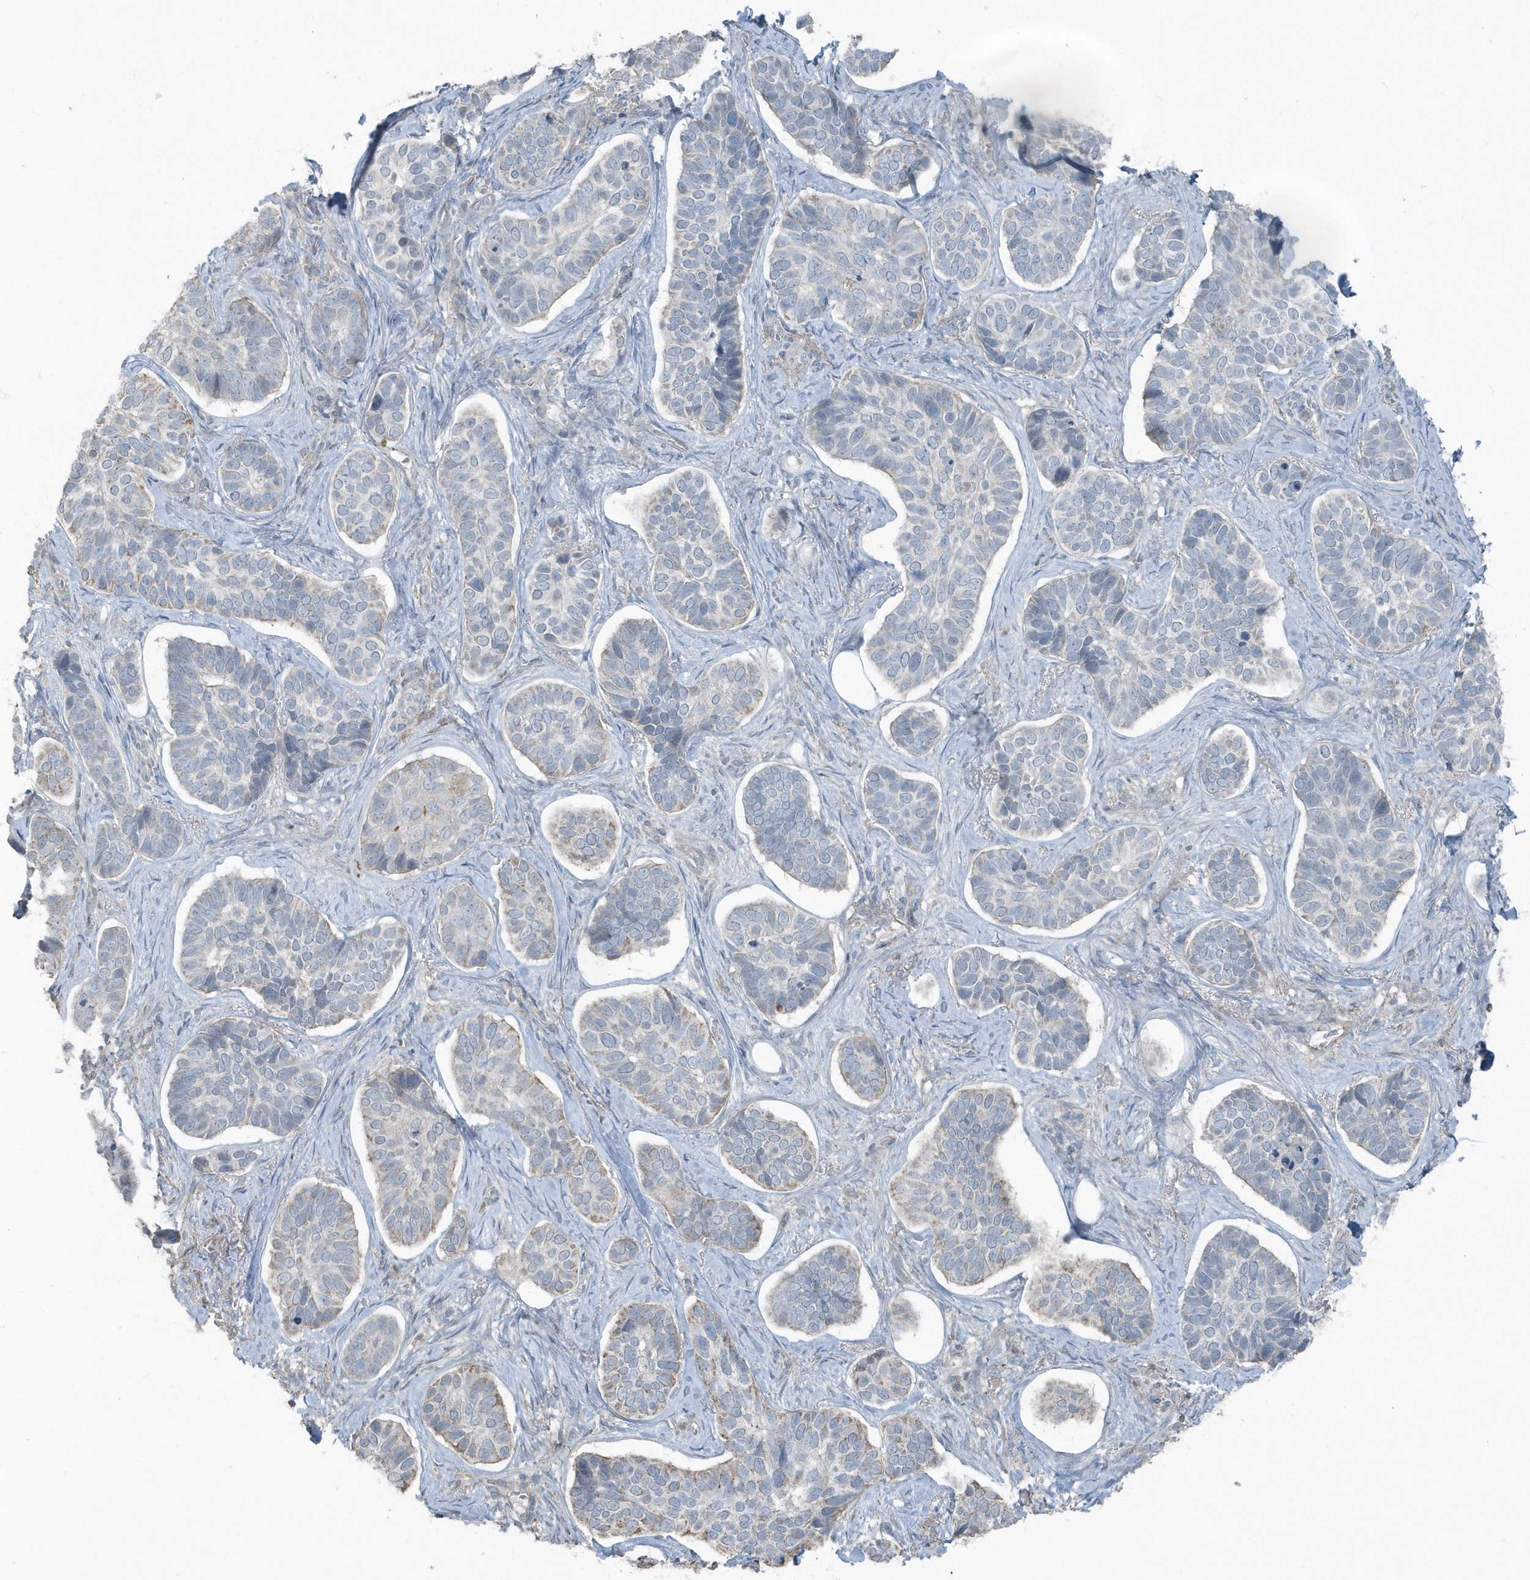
{"staining": {"intensity": "weak", "quantity": "<25%", "location": "cytoplasmic/membranous"}, "tissue": "skin cancer", "cell_type": "Tumor cells", "image_type": "cancer", "snomed": [{"axis": "morphology", "description": "Basal cell carcinoma"}, {"axis": "topography", "description": "Skin"}], "caption": "A histopathology image of human skin cancer (basal cell carcinoma) is negative for staining in tumor cells.", "gene": "ACTC1", "patient": {"sex": "male", "age": 62}}